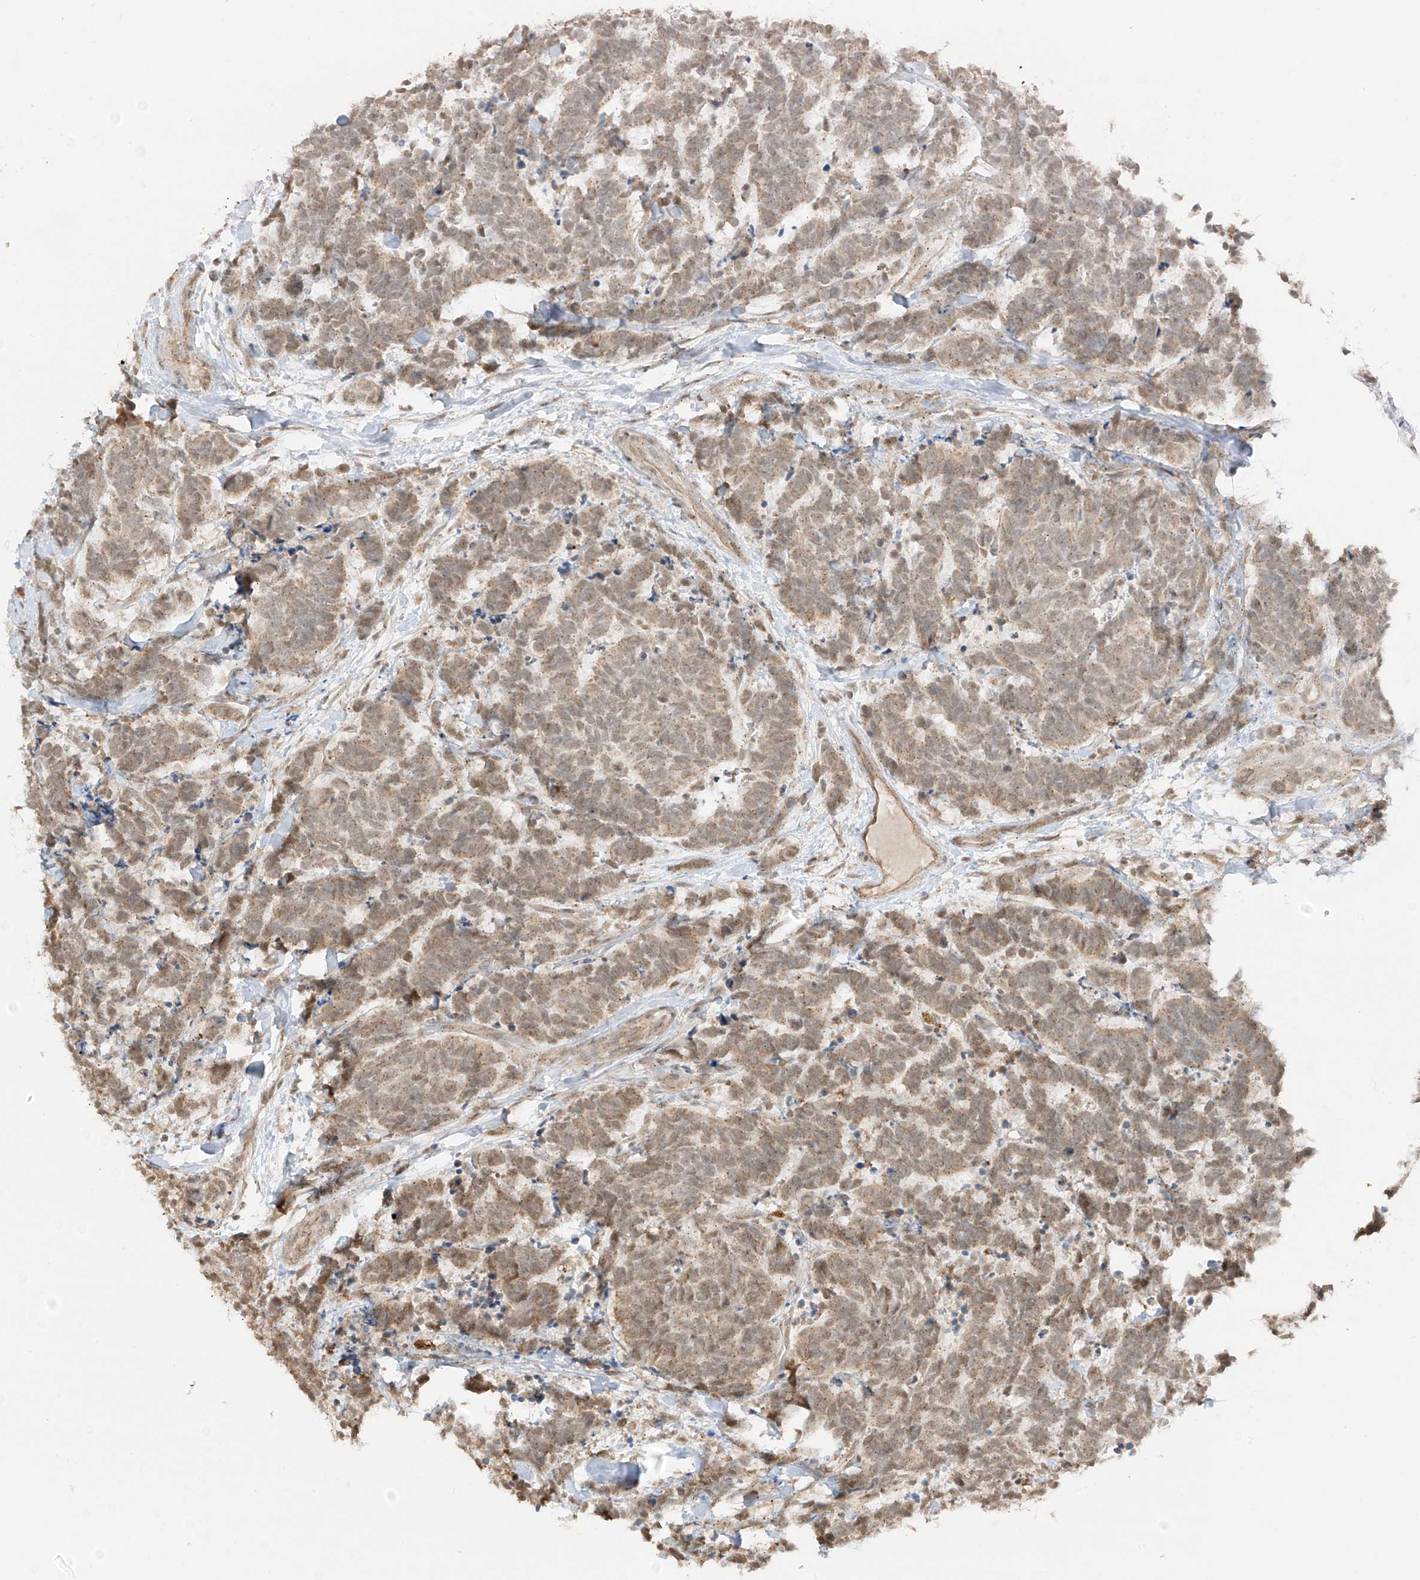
{"staining": {"intensity": "weak", "quantity": ">75%", "location": "cytoplasmic/membranous"}, "tissue": "carcinoid", "cell_type": "Tumor cells", "image_type": "cancer", "snomed": [{"axis": "morphology", "description": "Carcinoma, NOS"}, {"axis": "morphology", "description": "Carcinoid, malignant, NOS"}, {"axis": "topography", "description": "Urinary bladder"}], "caption": "About >75% of tumor cells in carcinoid (malignant) display weak cytoplasmic/membranous protein expression as visualized by brown immunohistochemical staining.", "gene": "N4BP3", "patient": {"sex": "male", "age": 57}}